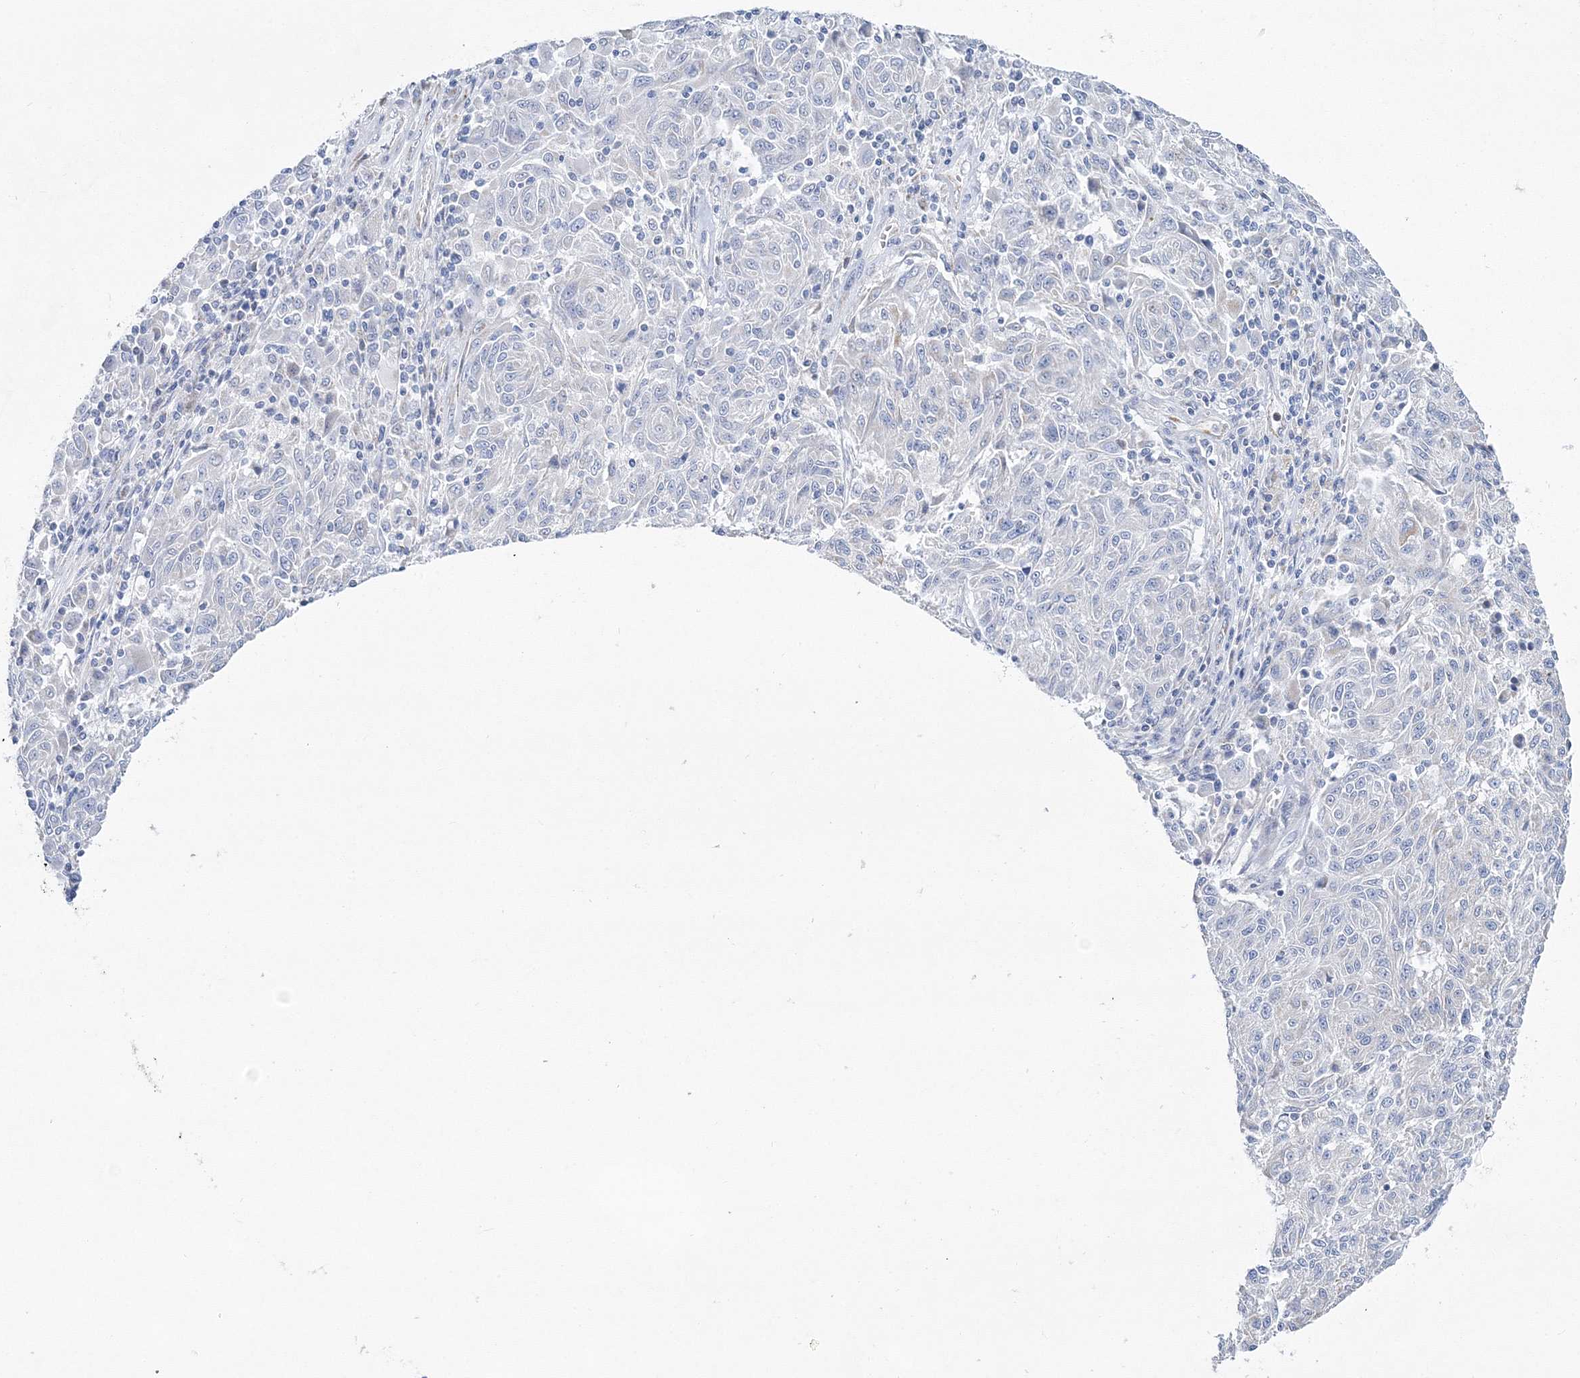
{"staining": {"intensity": "negative", "quantity": "none", "location": "none"}, "tissue": "melanoma", "cell_type": "Tumor cells", "image_type": "cancer", "snomed": [{"axis": "morphology", "description": "Malignant melanoma, NOS"}, {"axis": "topography", "description": "Skin"}], "caption": "The immunohistochemistry micrograph has no significant positivity in tumor cells of melanoma tissue.", "gene": "HIBCH", "patient": {"sex": "male", "age": 53}}